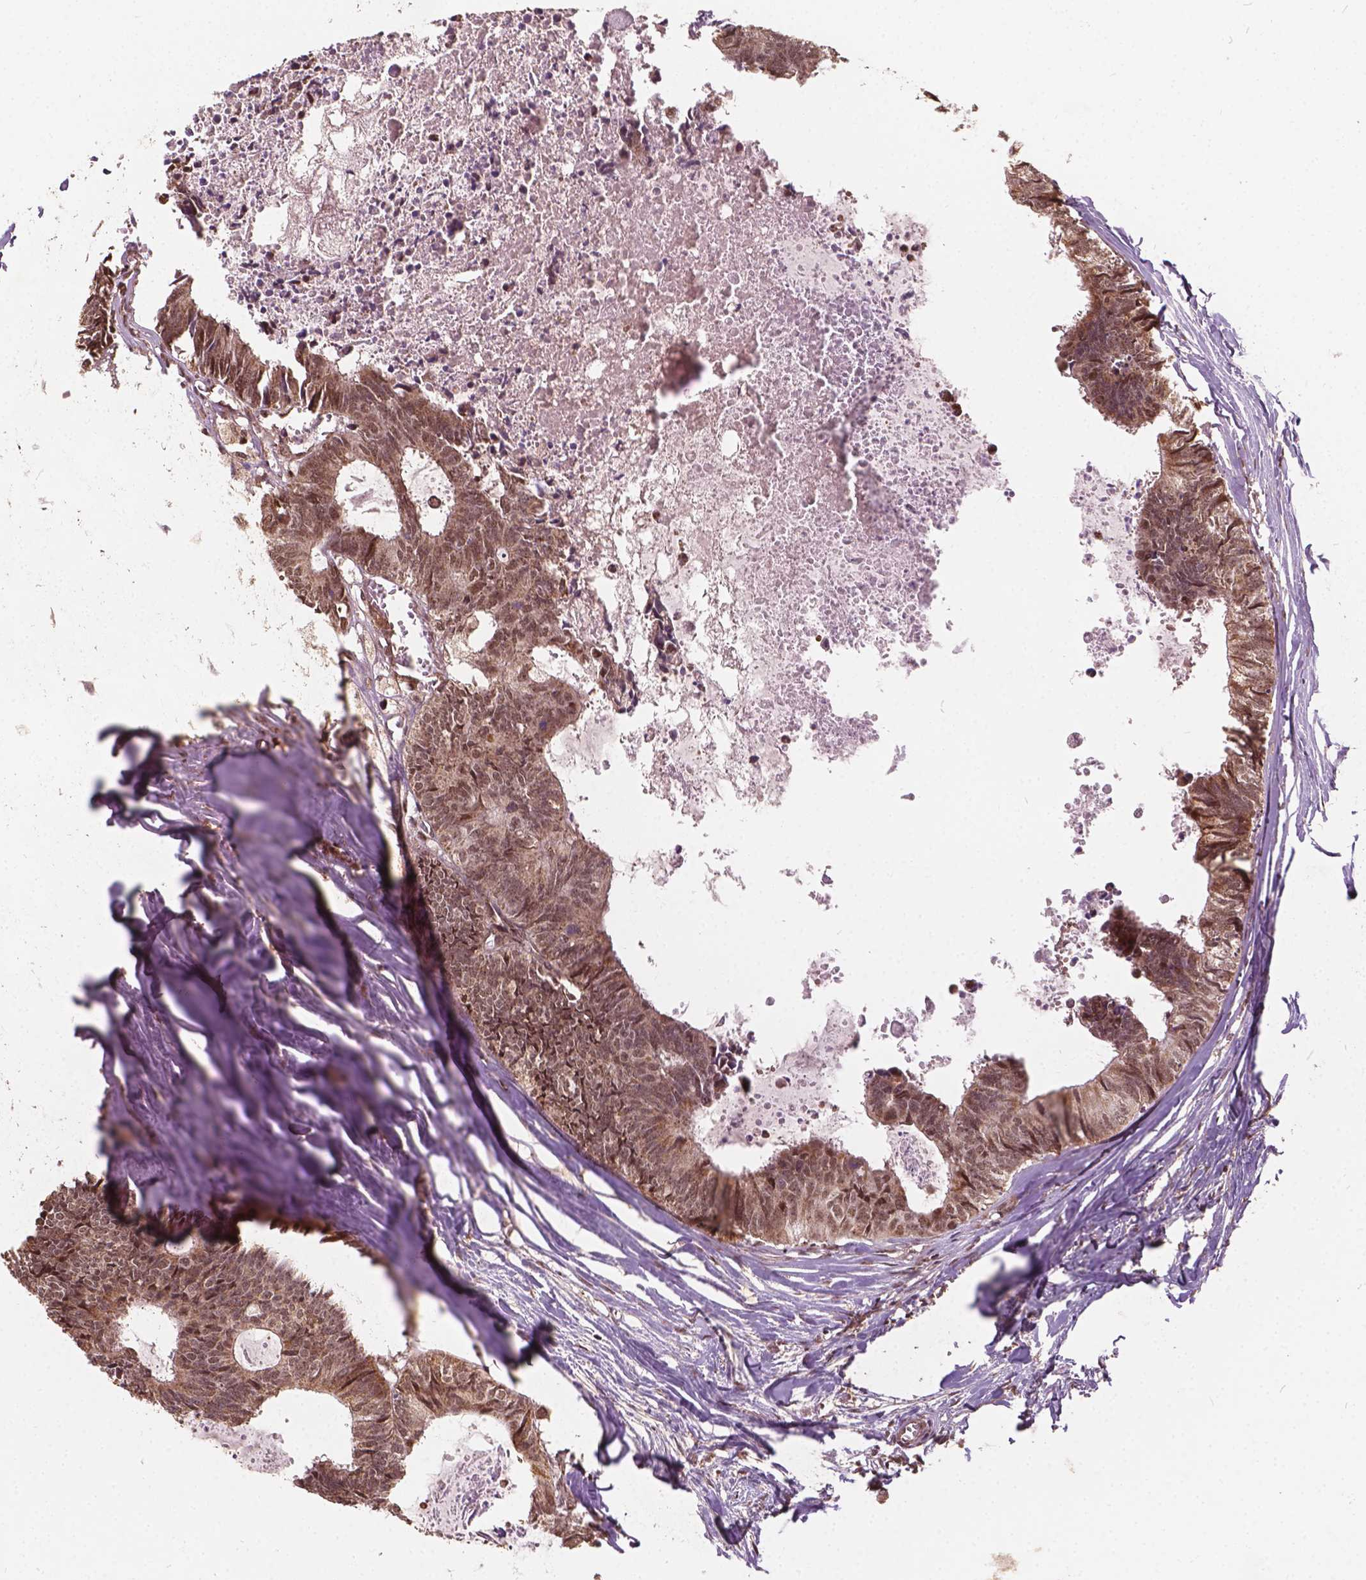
{"staining": {"intensity": "moderate", "quantity": ">75%", "location": "cytoplasmic/membranous,nuclear"}, "tissue": "colorectal cancer", "cell_type": "Tumor cells", "image_type": "cancer", "snomed": [{"axis": "morphology", "description": "Adenocarcinoma, NOS"}, {"axis": "topography", "description": "Colon"}, {"axis": "topography", "description": "Rectum"}], "caption": "An image of colorectal cancer (adenocarcinoma) stained for a protein reveals moderate cytoplasmic/membranous and nuclear brown staining in tumor cells. The staining is performed using DAB brown chromogen to label protein expression. The nuclei are counter-stained blue using hematoxylin.", "gene": "GPS2", "patient": {"sex": "male", "age": 57}}